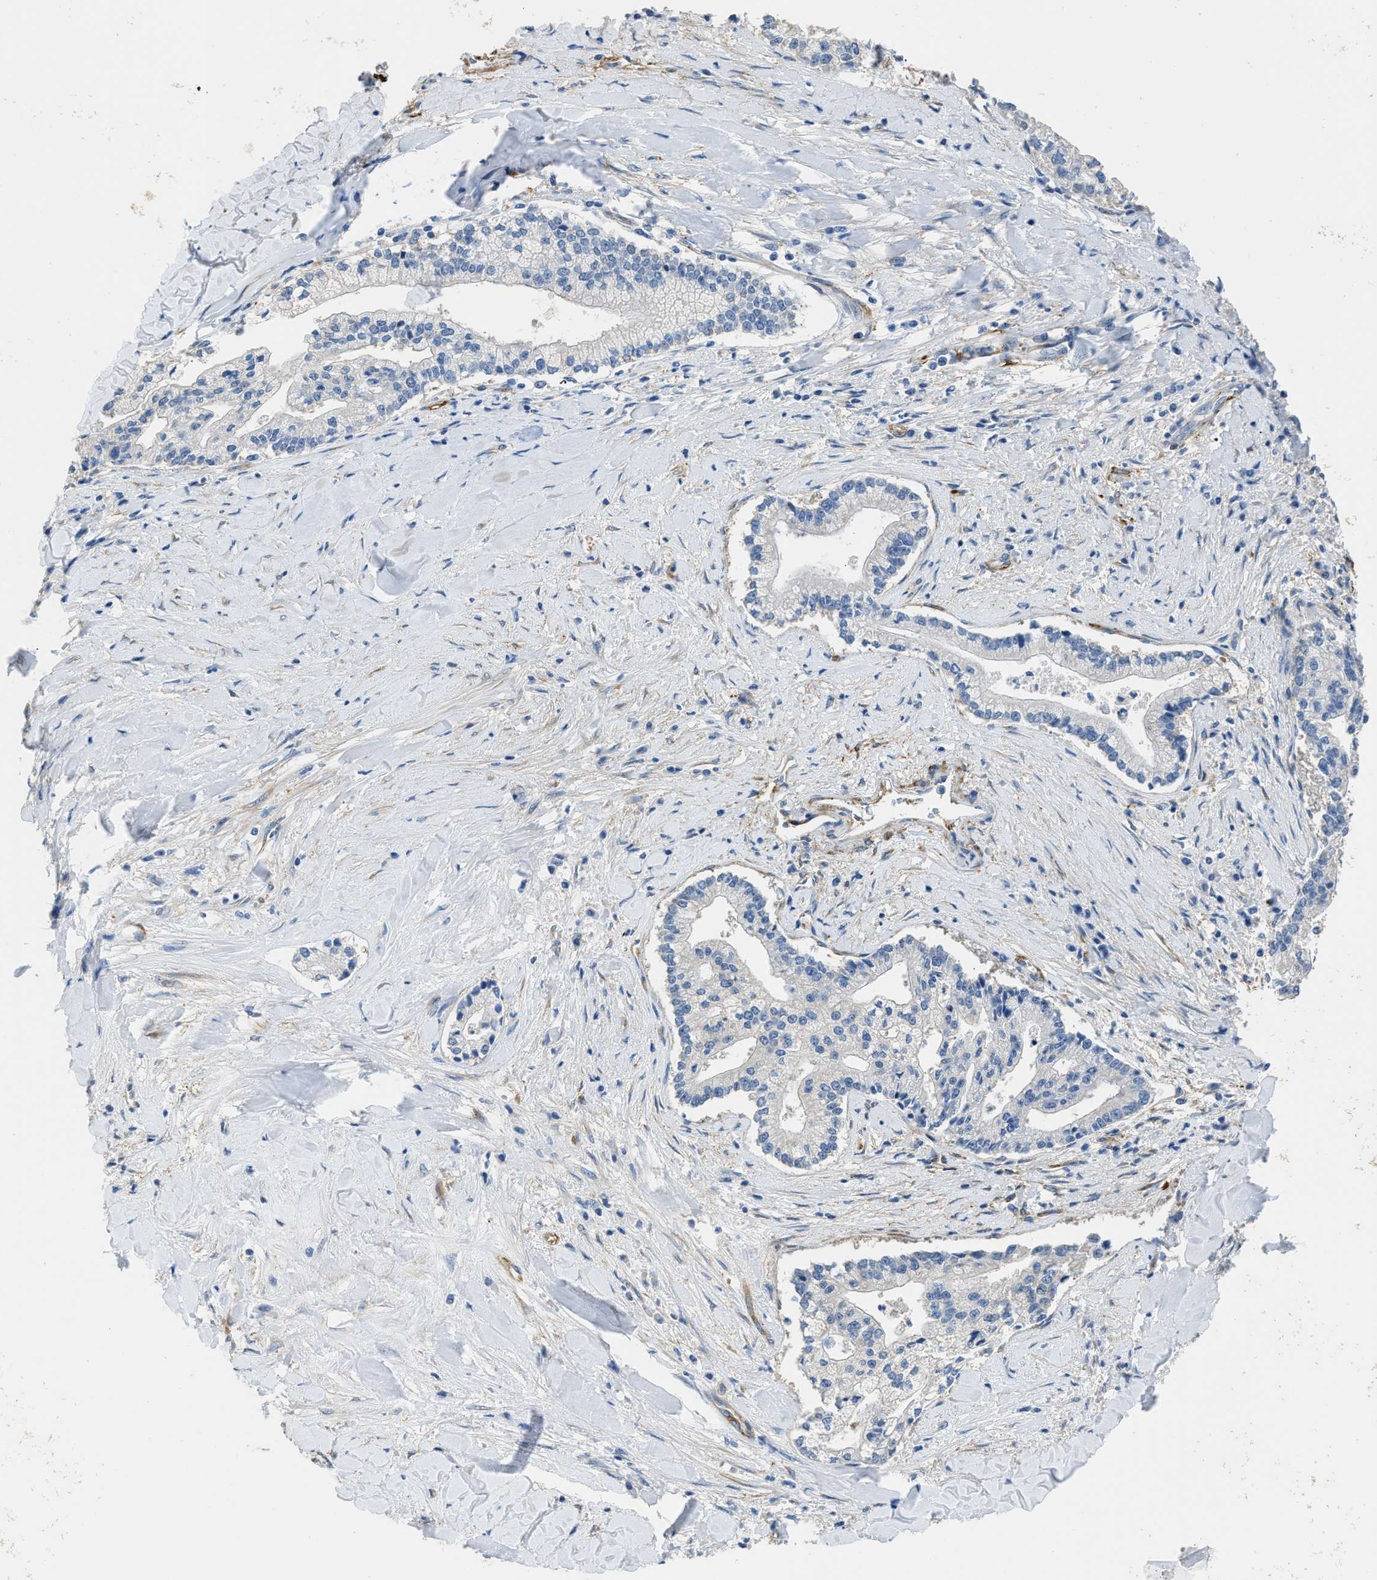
{"staining": {"intensity": "negative", "quantity": "none", "location": "none"}, "tissue": "liver cancer", "cell_type": "Tumor cells", "image_type": "cancer", "snomed": [{"axis": "morphology", "description": "Cholangiocarcinoma"}, {"axis": "topography", "description": "Liver"}], "caption": "An immunohistochemistry (IHC) photomicrograph of cholangiocarcinoma (liver) is shown. There is no staining in tumor cells of cholangiocarcinoma (liver). (DAB (3,3'-diaminobenzidine) immunohistochemistry visualized using brightfield microscopy, high magnification).", "gene": "ZSWIM5", "patient": {"sex": "male", "age": 50}}